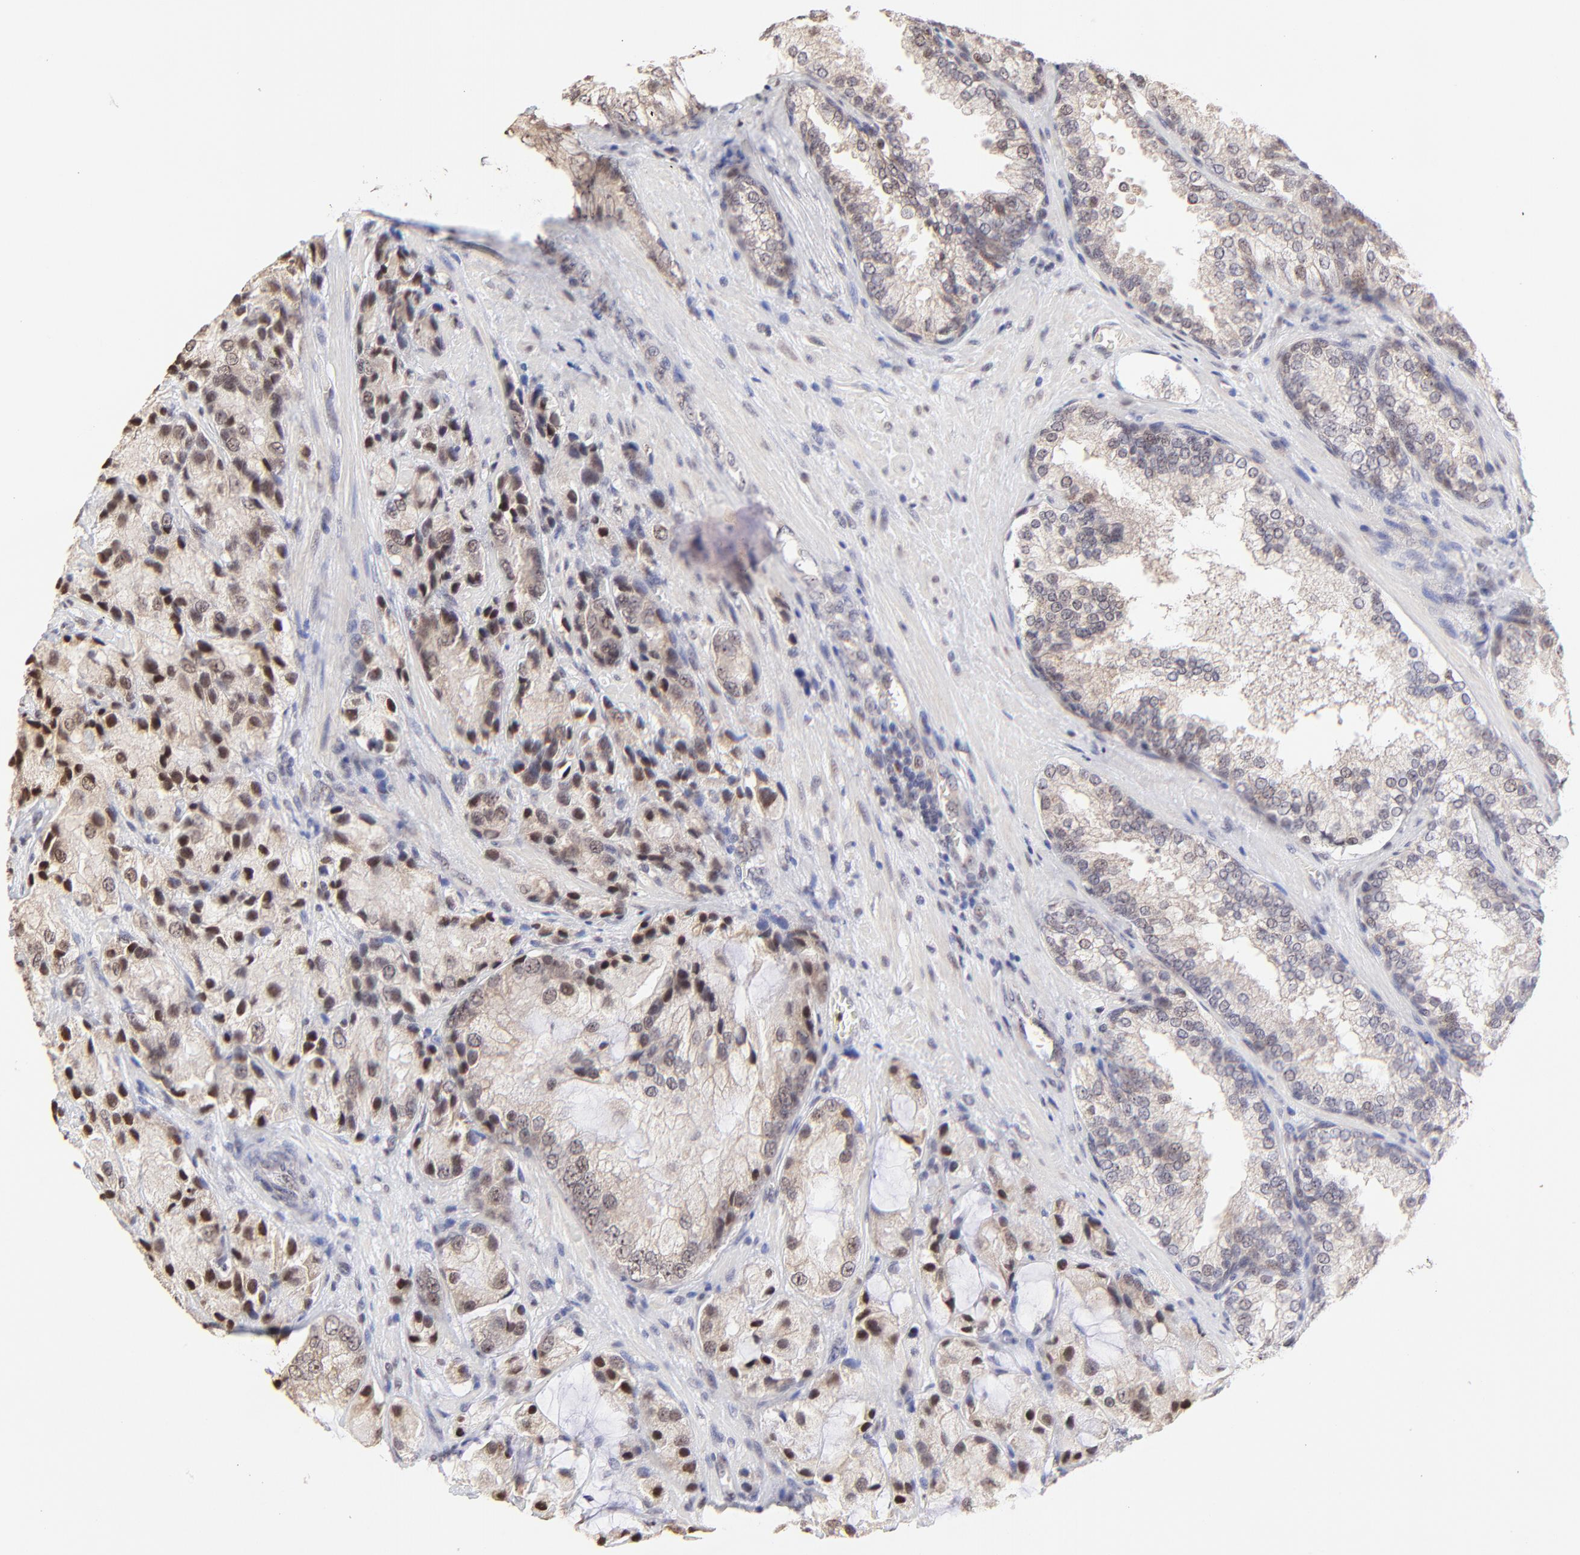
{"staining": {"intensity": "strong", "quantity": ">75%", "location": "cytoplasmic/membranous,nuclear"}, "tissue": "prostate cancer", "cell_type": "Tumor cells", "image_type": "cancer", "snomed": [{"axis": "morphology", "description": "Adenocarcinoma, High grade"}, {"axis": "topography", "description": "Prostate"}], "caption": "Immunohistochemistry histopathology image of human prostate cancer stained for a protein (brown), which demonstrates high levels of strong cytoplasmic/membranous and nuclear staining in about >75% of tumor cells.", "gene": "ZNF670", "patient": {"sex": "male", "age": 70}}